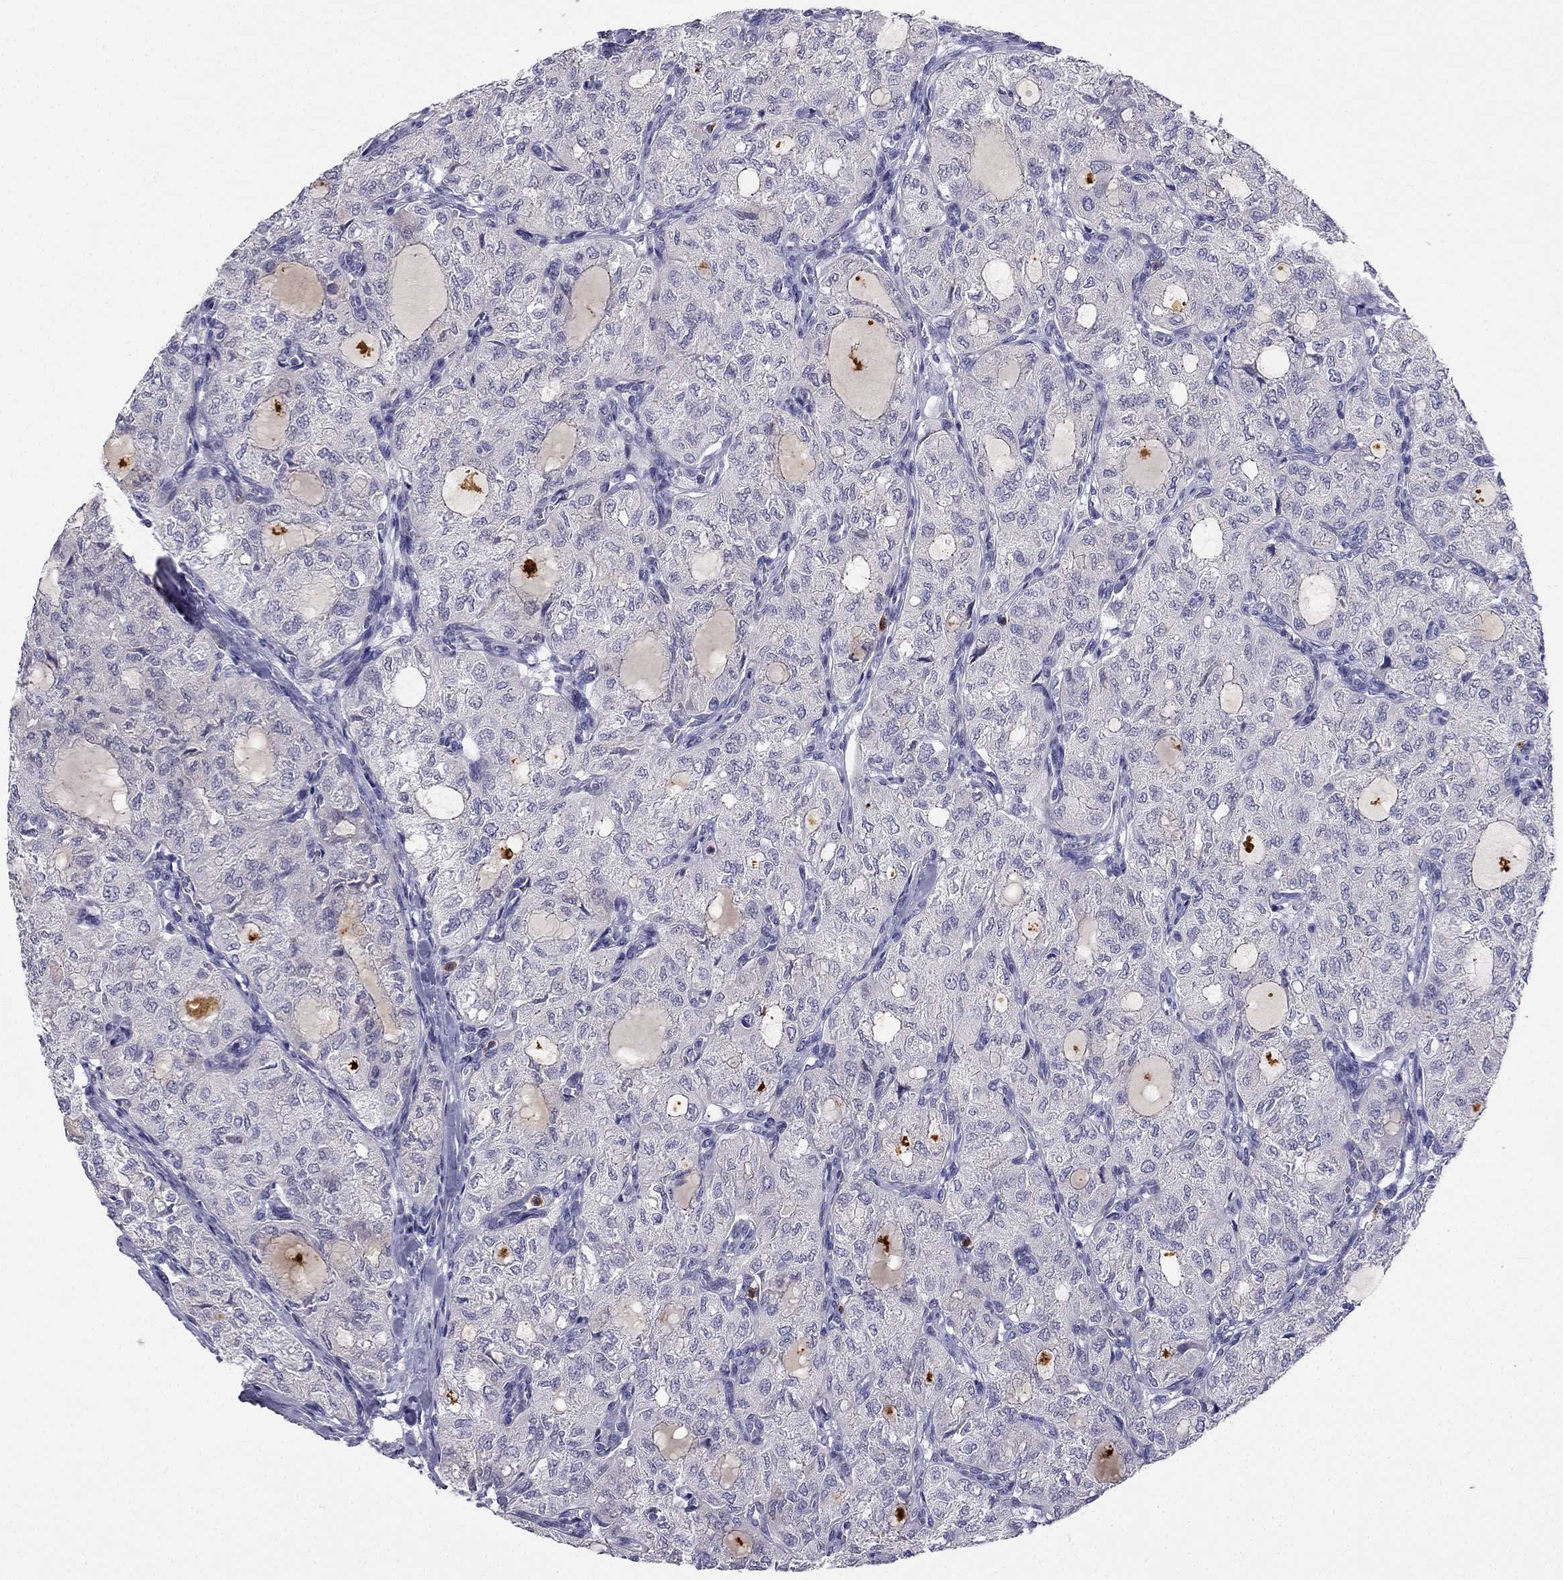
{"staining": {"intensity": "negative", "quantity": "none", "location": "none"}, "tissue": "thyroid cancer", "cell_type": "Tumor cells", "image_type": "cancer", "snomed": [{"axis": "morphology", "description": "Follicular adenoma carcinoma, NOS"}, {"axis": "topography", "description": "Thyroid gland"}], "caption": "The micrograph displays no staining of tumor cells in follicular adenoma carcinoma (thyroid). (DAB immunohistochemistry, high magnification).", "gene": "C16orf89", "patient": {"sex": "male", "age": 75}}